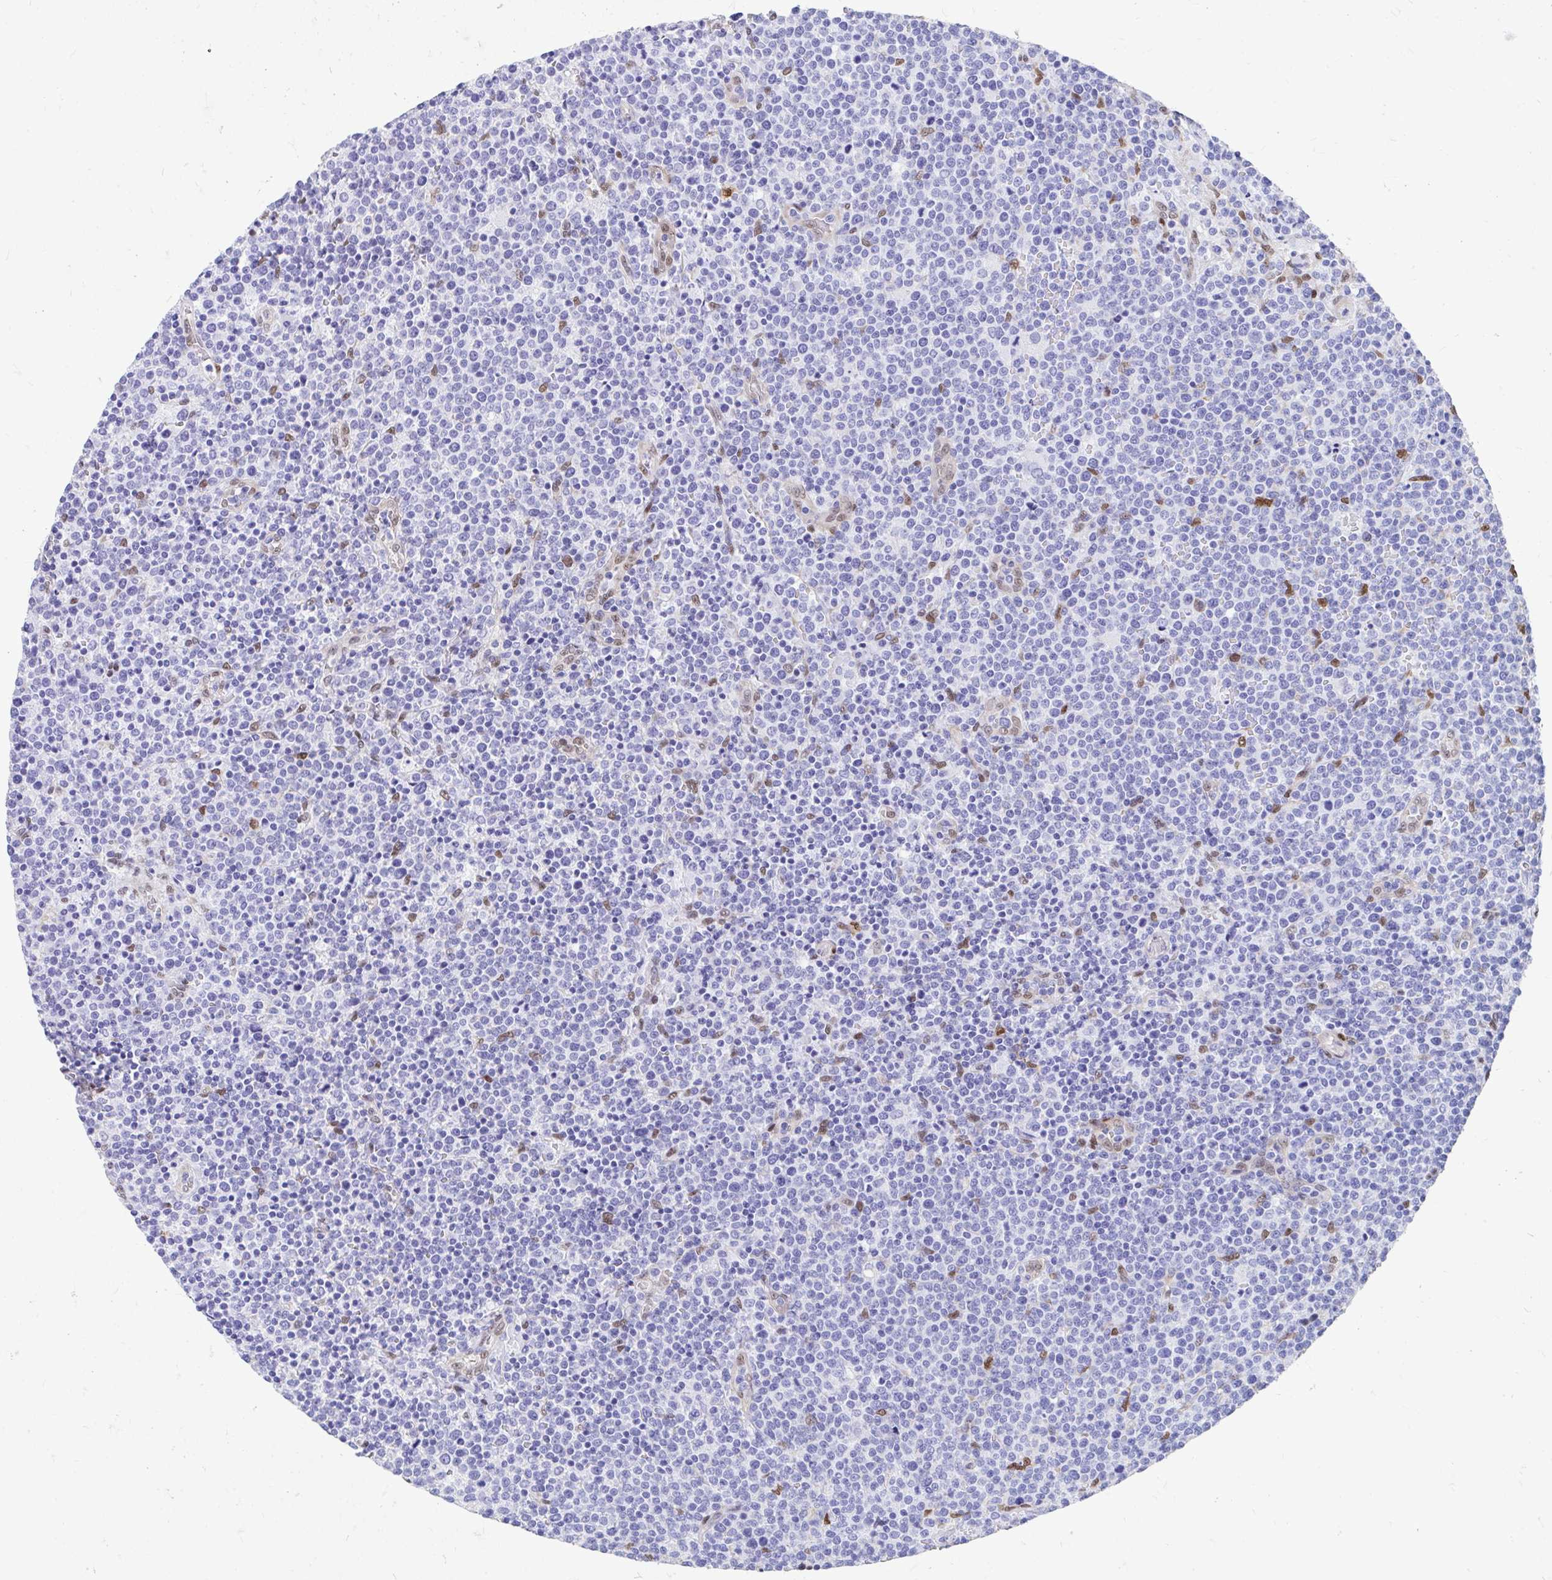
{"staining": {"intensity": "negative", "quantity": "none", "location": "none"}, "tissue": "lymphoma", "cell_type": "Tumor cells", "image_type": "cancer", "snomed": [{"axis": "morphology", "description": "Malignant lymphoma, non-Hodgkin's type, High grade"}, {"axis": "topography", "description": "Lymph node"}], "caption": "Tumor cells show no significant protein positivity in lymphoma.", "gene": "RBPMS", "patient": {"sex": "male", "age": 61}}